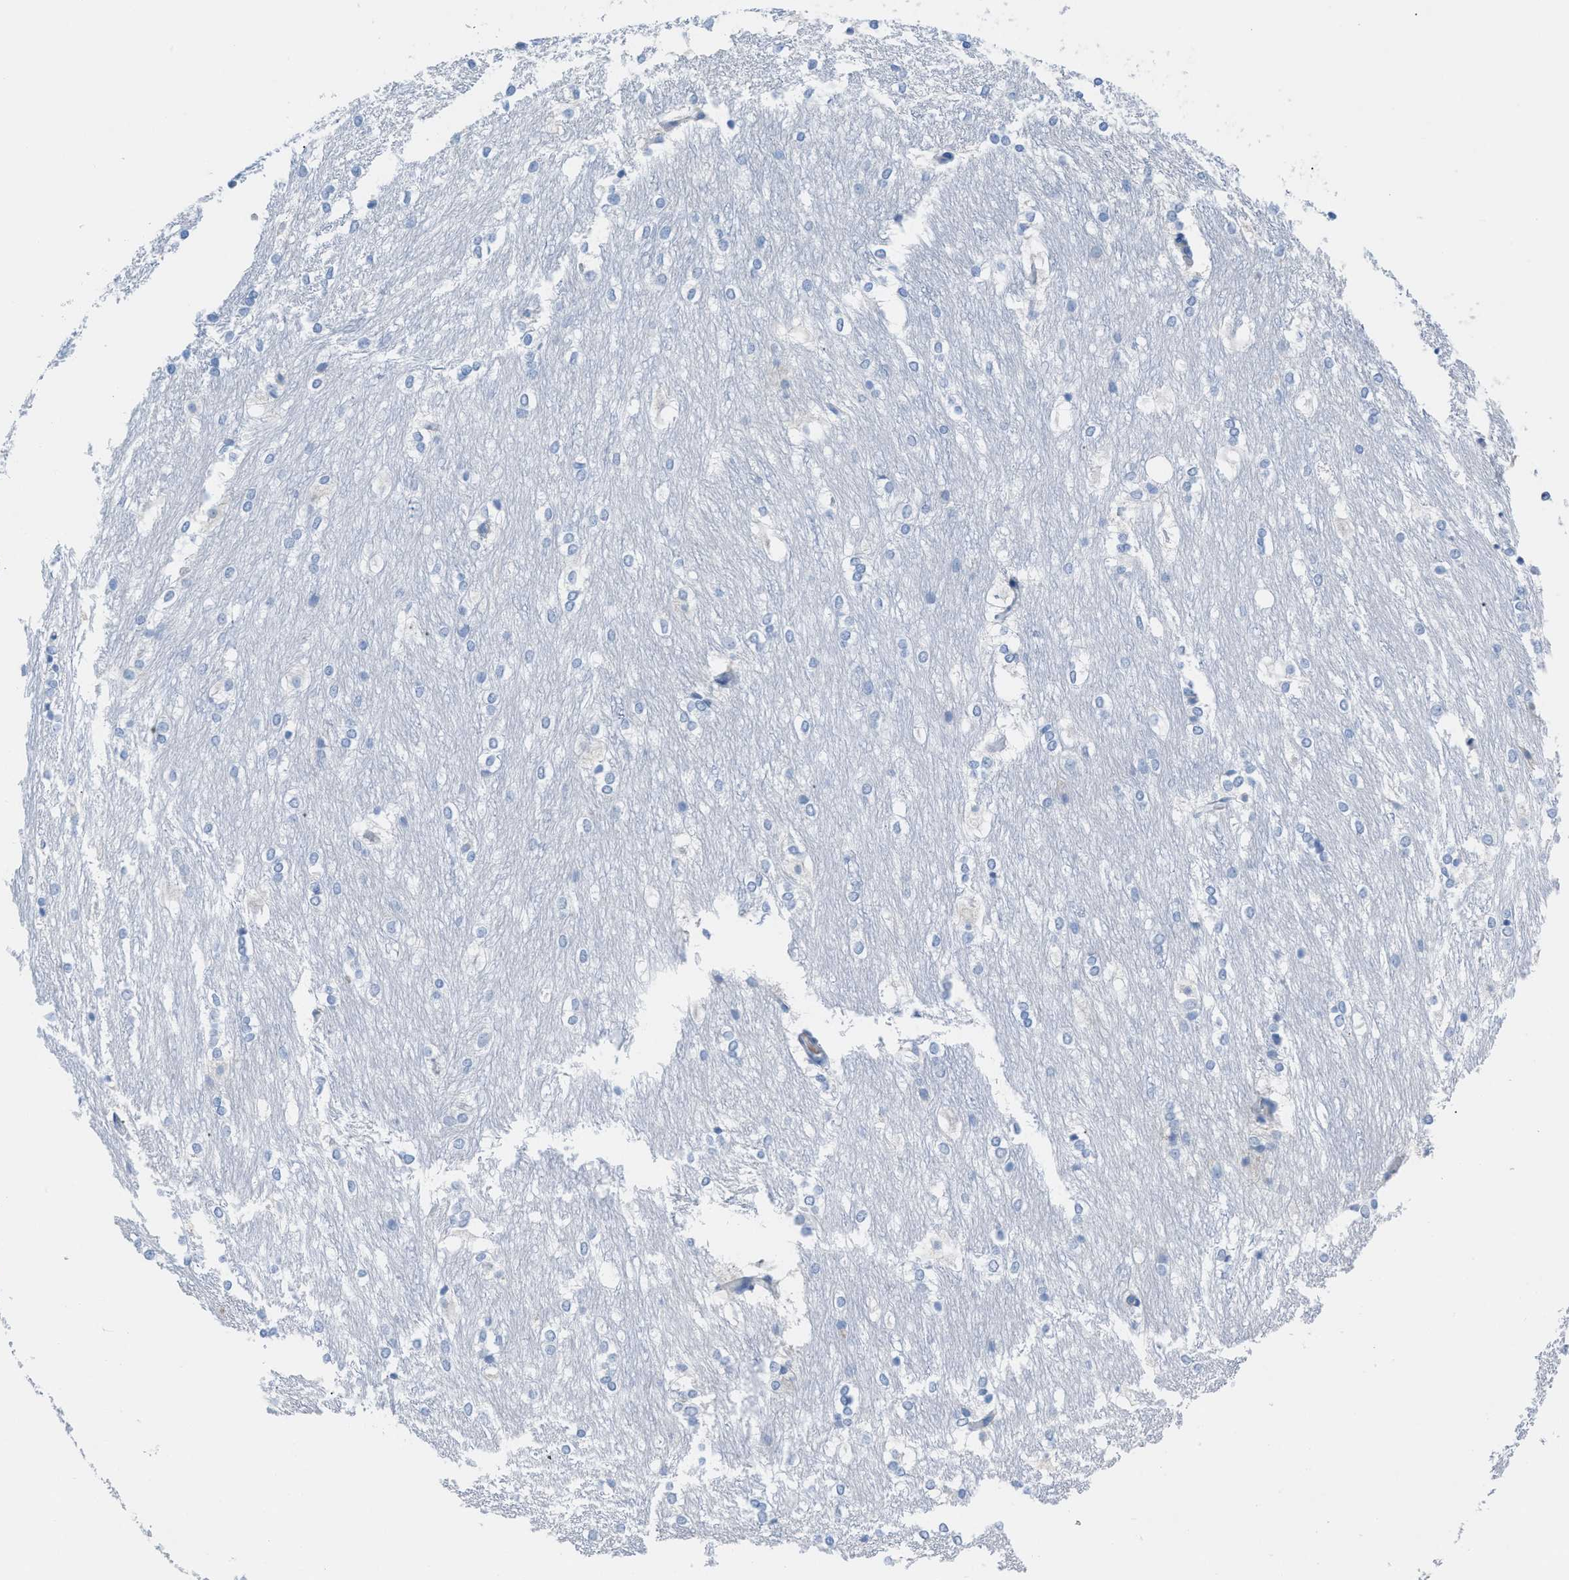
{"staining": {"intensity": "negative", "quantity": "none", "location": "none"}, "tissue": "caudate", "cell_type": "Glial cells", "image_type": "normal", "snomed": [{"axis": "morphology", "description": "Normal tissue, NOS"}, {"axis": "topography", "description": "Lateral ventricle wall"}], "caption": "Immunohistochemical staining of unremarkable caudate reveals no significant expression in glial cells. (Brightfield microscopy of DAB (3,3'-diaminobenzidine) IHC at high magnification).", "gene": "TCL1A", "patient": {"sex": "female", "age": 19}}